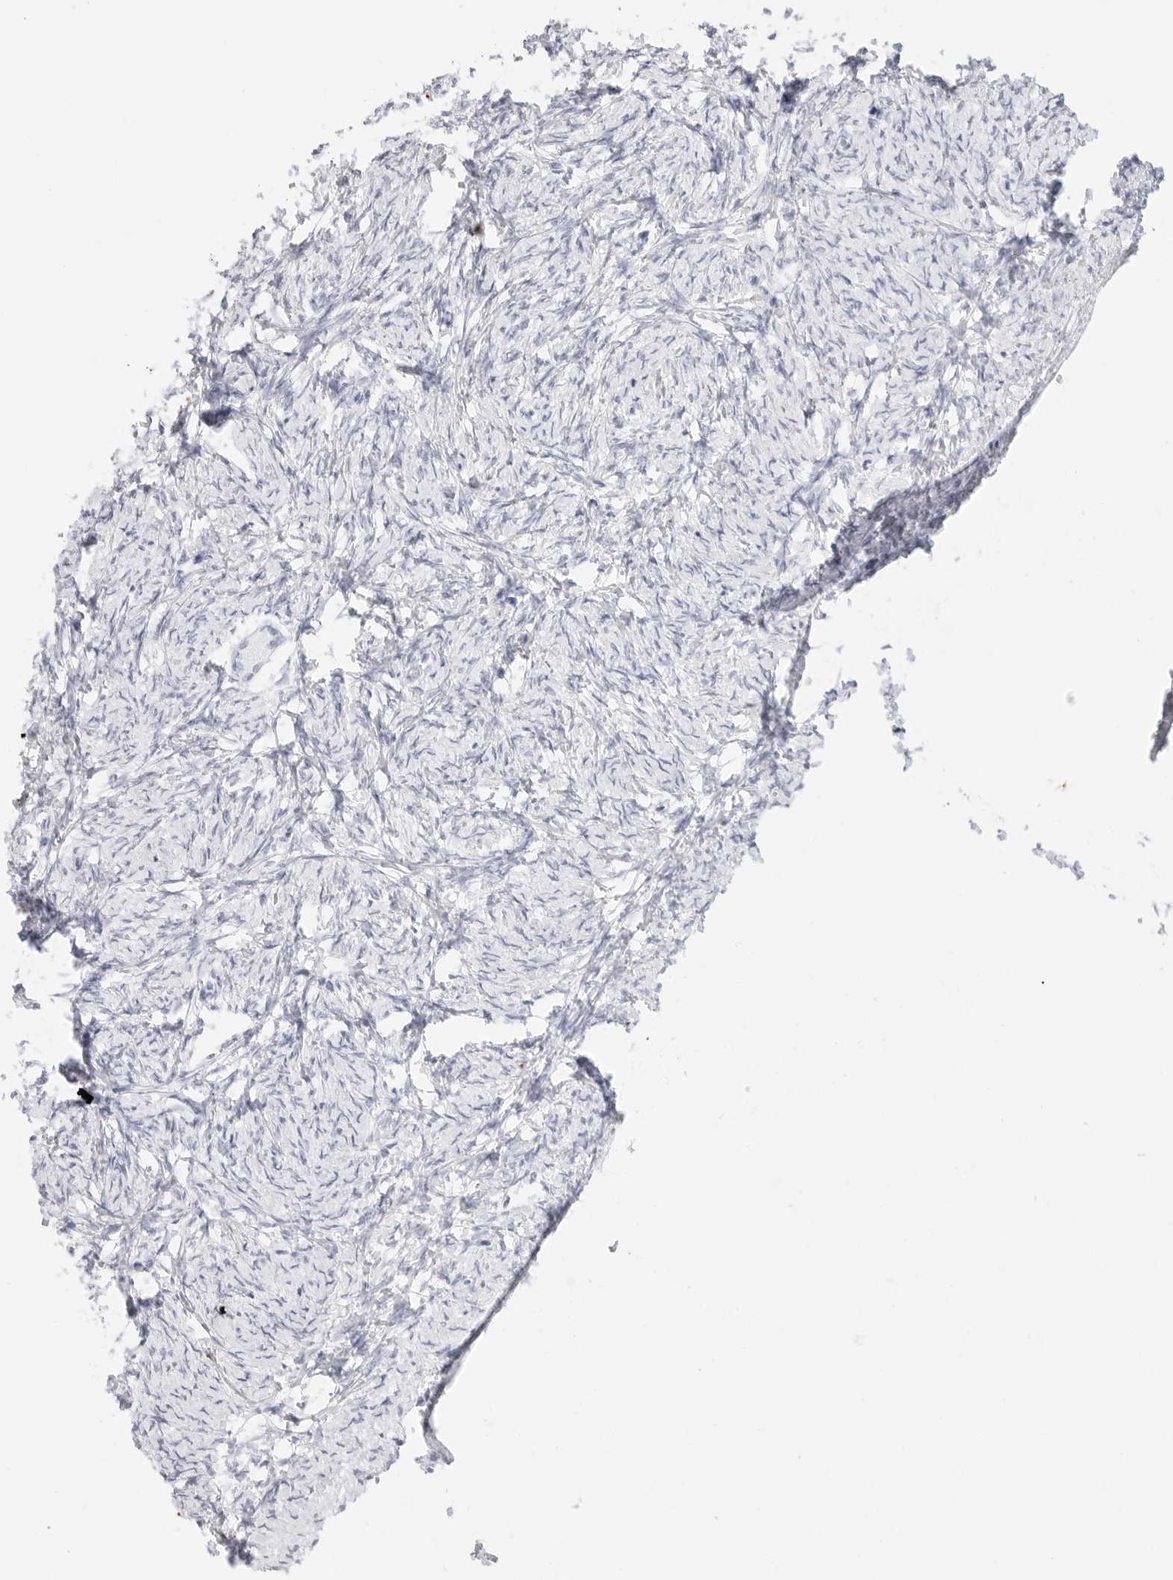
{"staining": {"intensity": "negative", "quantity": "none", "location": "none"}, "tissue": "ovary", "cell_type": "Ovarian stroma cells", "image_type": "normal", "snomed": [{"axis": "morphology", "description": "Normal tissue, NOS"}, {"axis": "topography", "description": "Ovary"}], "caption": "IHC of unremarkable ovary shows no expression in ovarian stroma cells. (DAB immunohistochemistry (IHC) visualized using brightfield microscopy, high magnification).", "gene": "TFF2", "patient": {"sex": "female", "age": 34}}